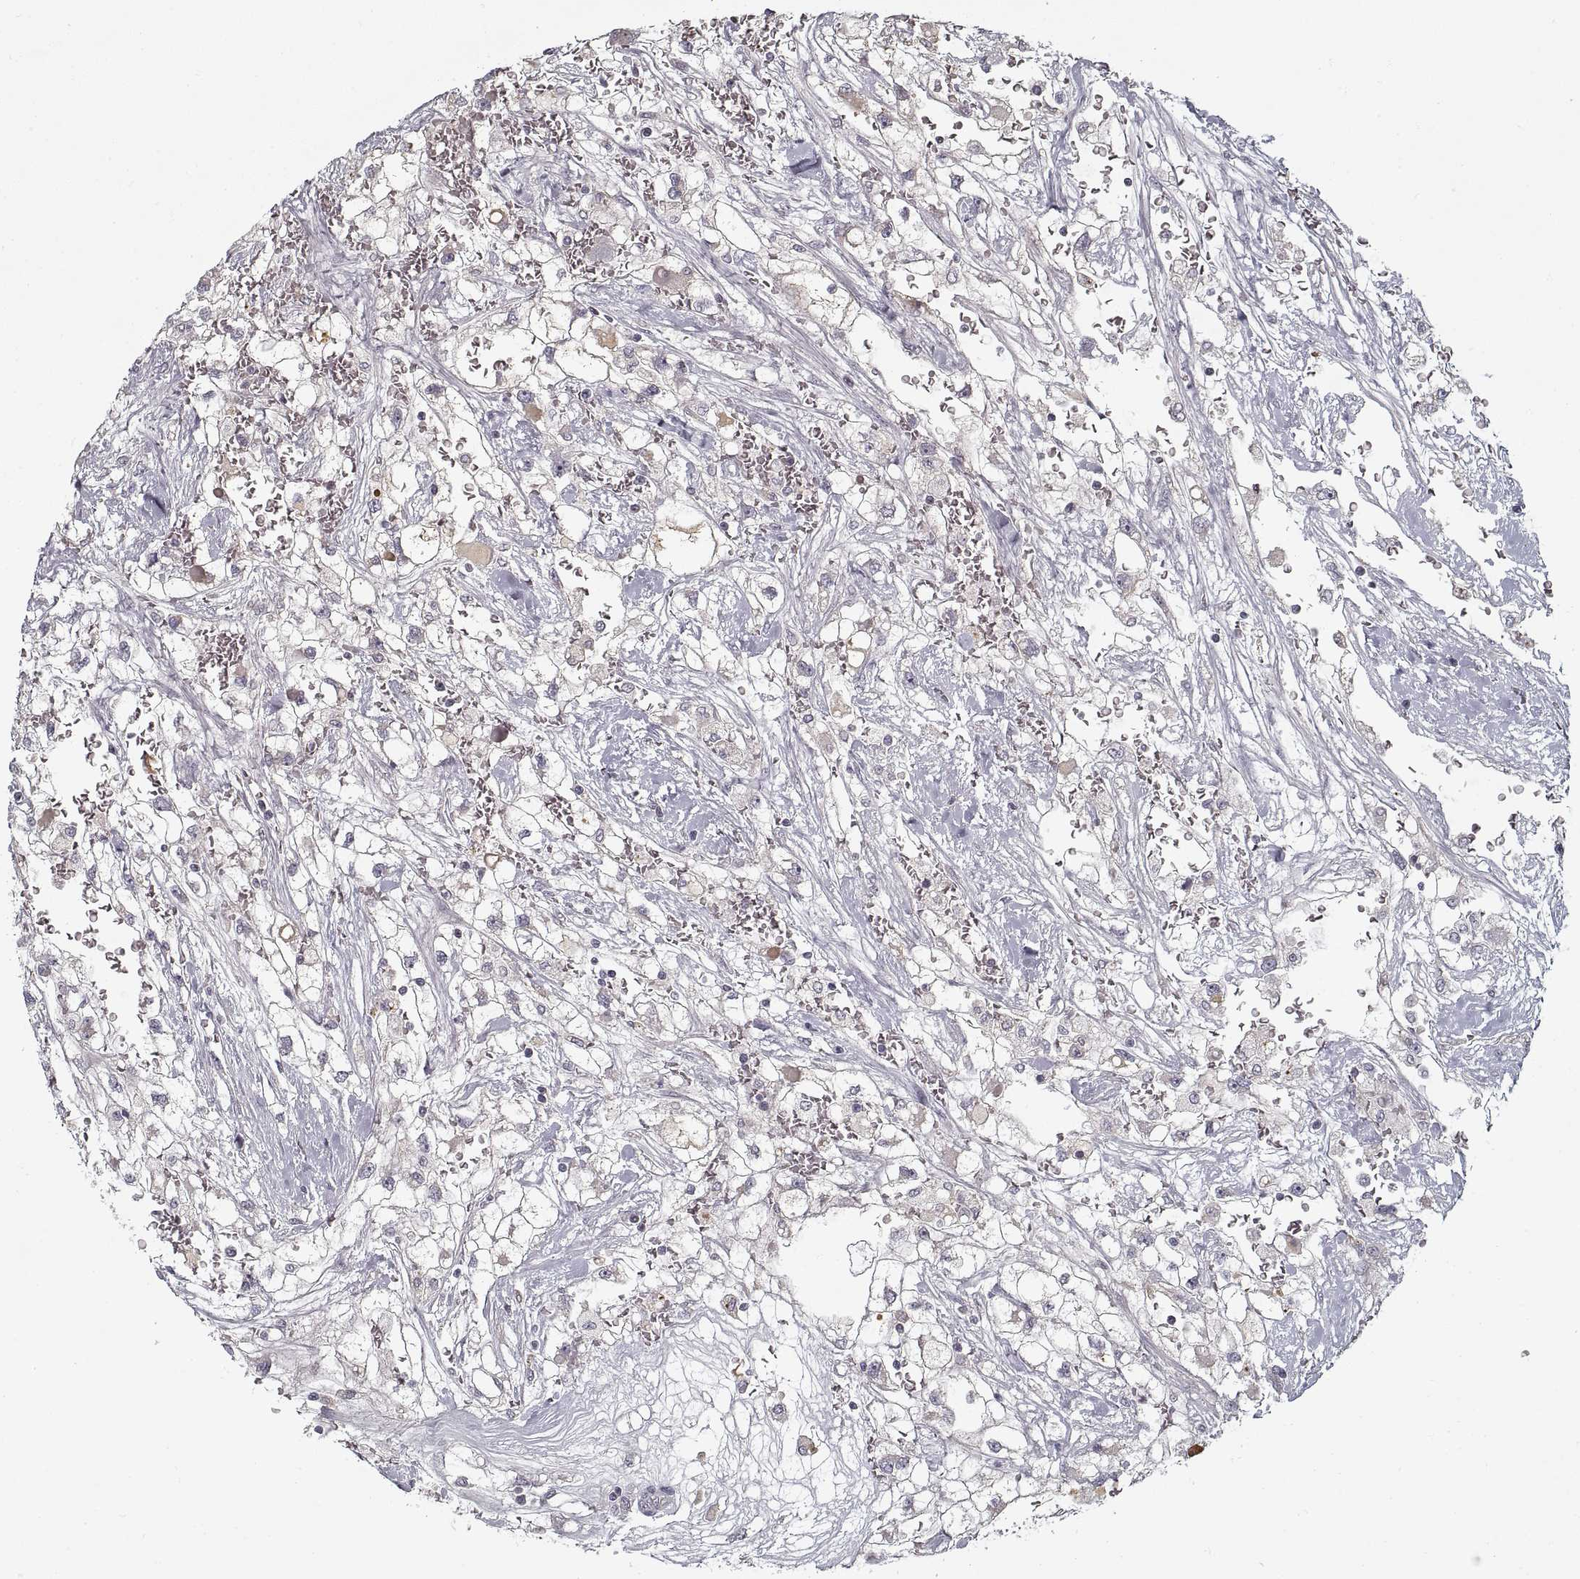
{"staining": {"intensity": "negative", "quantity": "none", "location": "none"}, "tissue": "renal cancer", "cell_type": "Tumor cells", "image_type": "cancer", "snomed": [{"axis": "morphology", "description": "Adenocarcinoma, NOS"}, {"axis": "topography", "description": "Kidney"}], "caption": "Immunohistochemistry (IHC) histopathology image of human renal cancer stained for a protein (brown), which shows no staining in tumor cells. (Brightfield microscopy of DAB immunohistochemistry (IHC) at high magnification).", "gene": "GAD2", "patient": {"sex": "male", "age": 59}}